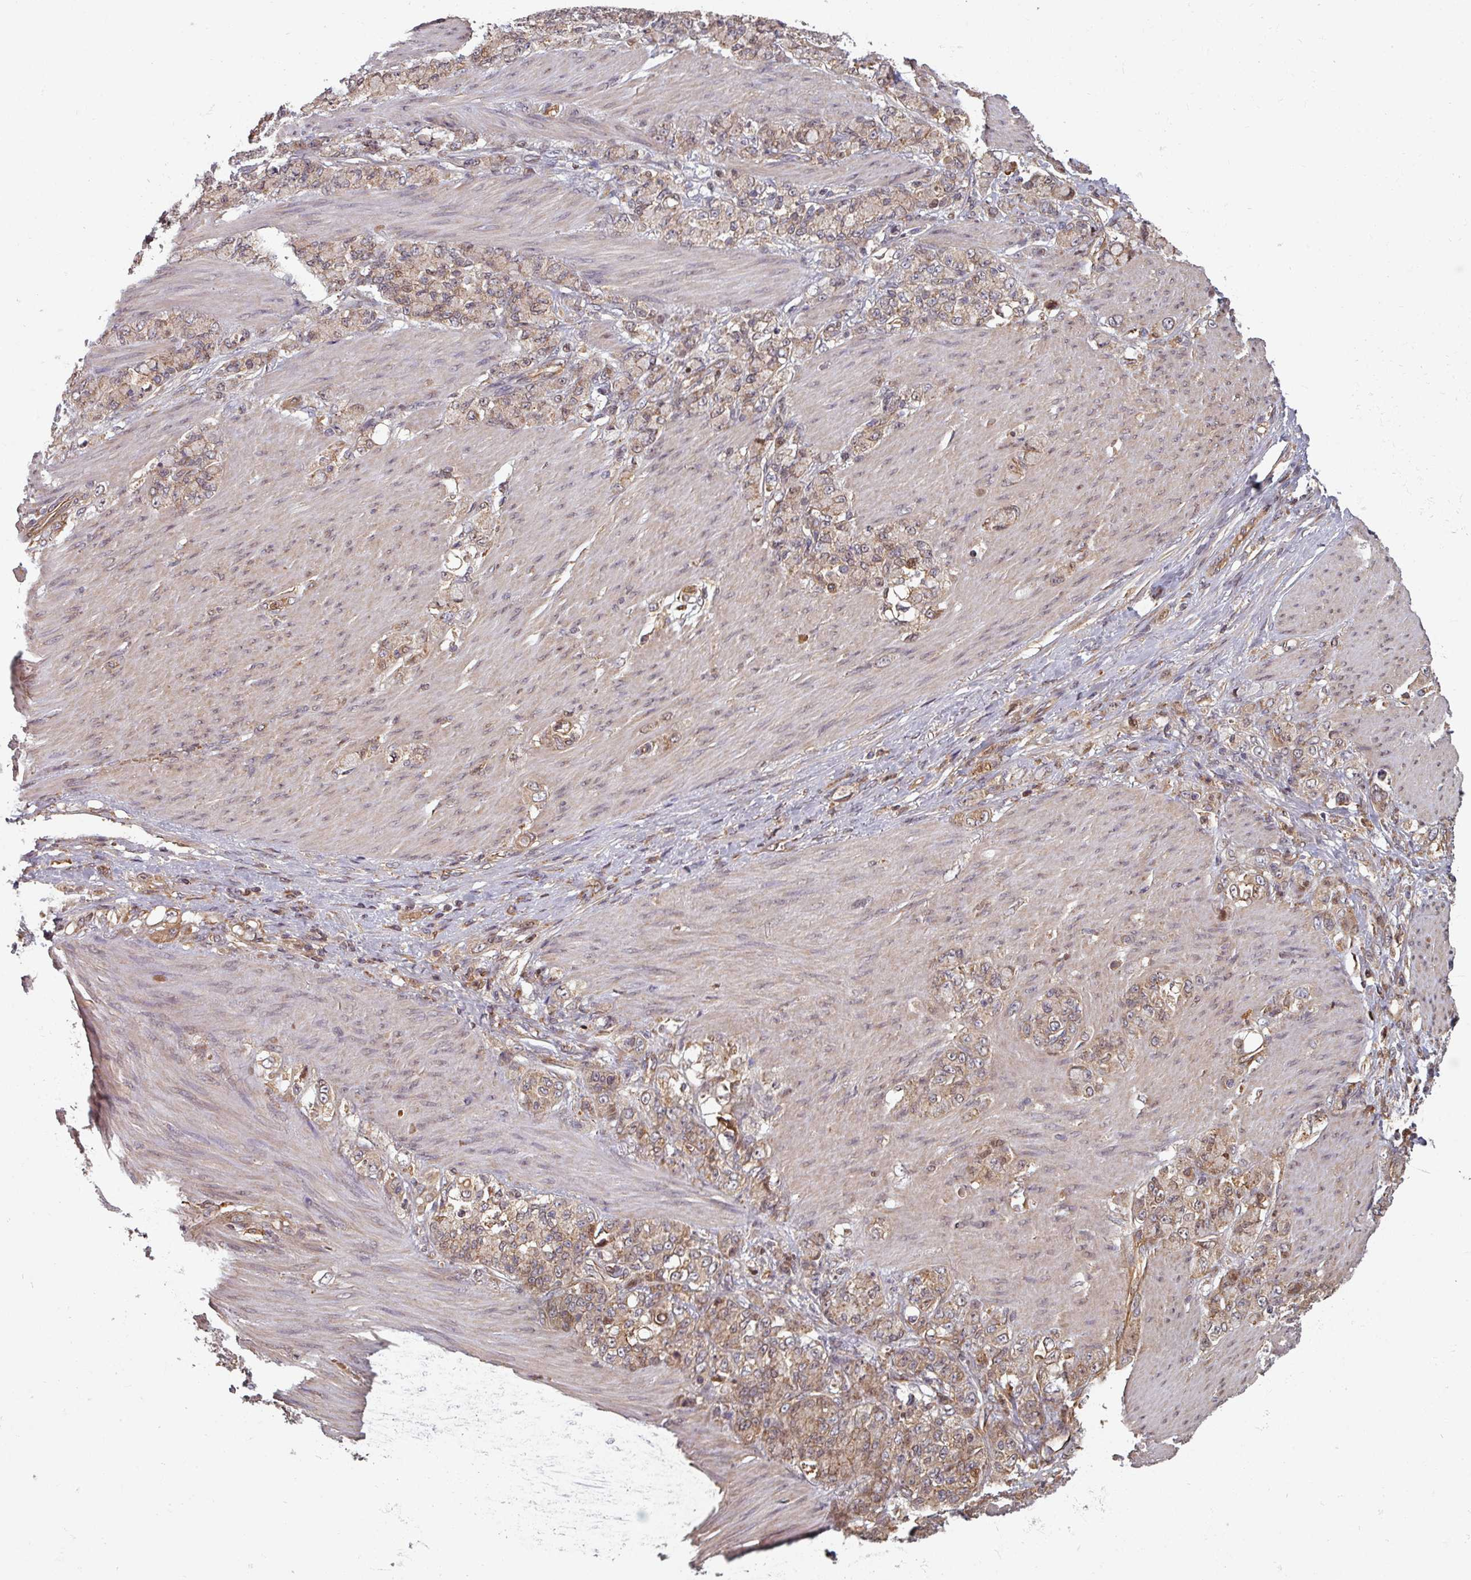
{"staining": {"intensity": "weak", "quantity": ">75%", "location": "cytoplasmic/membranous"}, "tissue": "stomach cancer", "cell_type": "Tumor cells", "image_type": "cancer", "snomed": [{"axis": "morphology", "description": "Normal tissue, NOS"}, {"axis": "morphology", "description": "Adenocarcinoma, NOS"}, {"axis": "topography", "description": "Stomach"}], "caption": "Tumor cells show low levels of weak cytoplasmic/membranous expression in approximately >75% of cells in adenocarcinoma (stomach).", "gene": "EID1", "patient": {"sex": "female", "age": 79}}